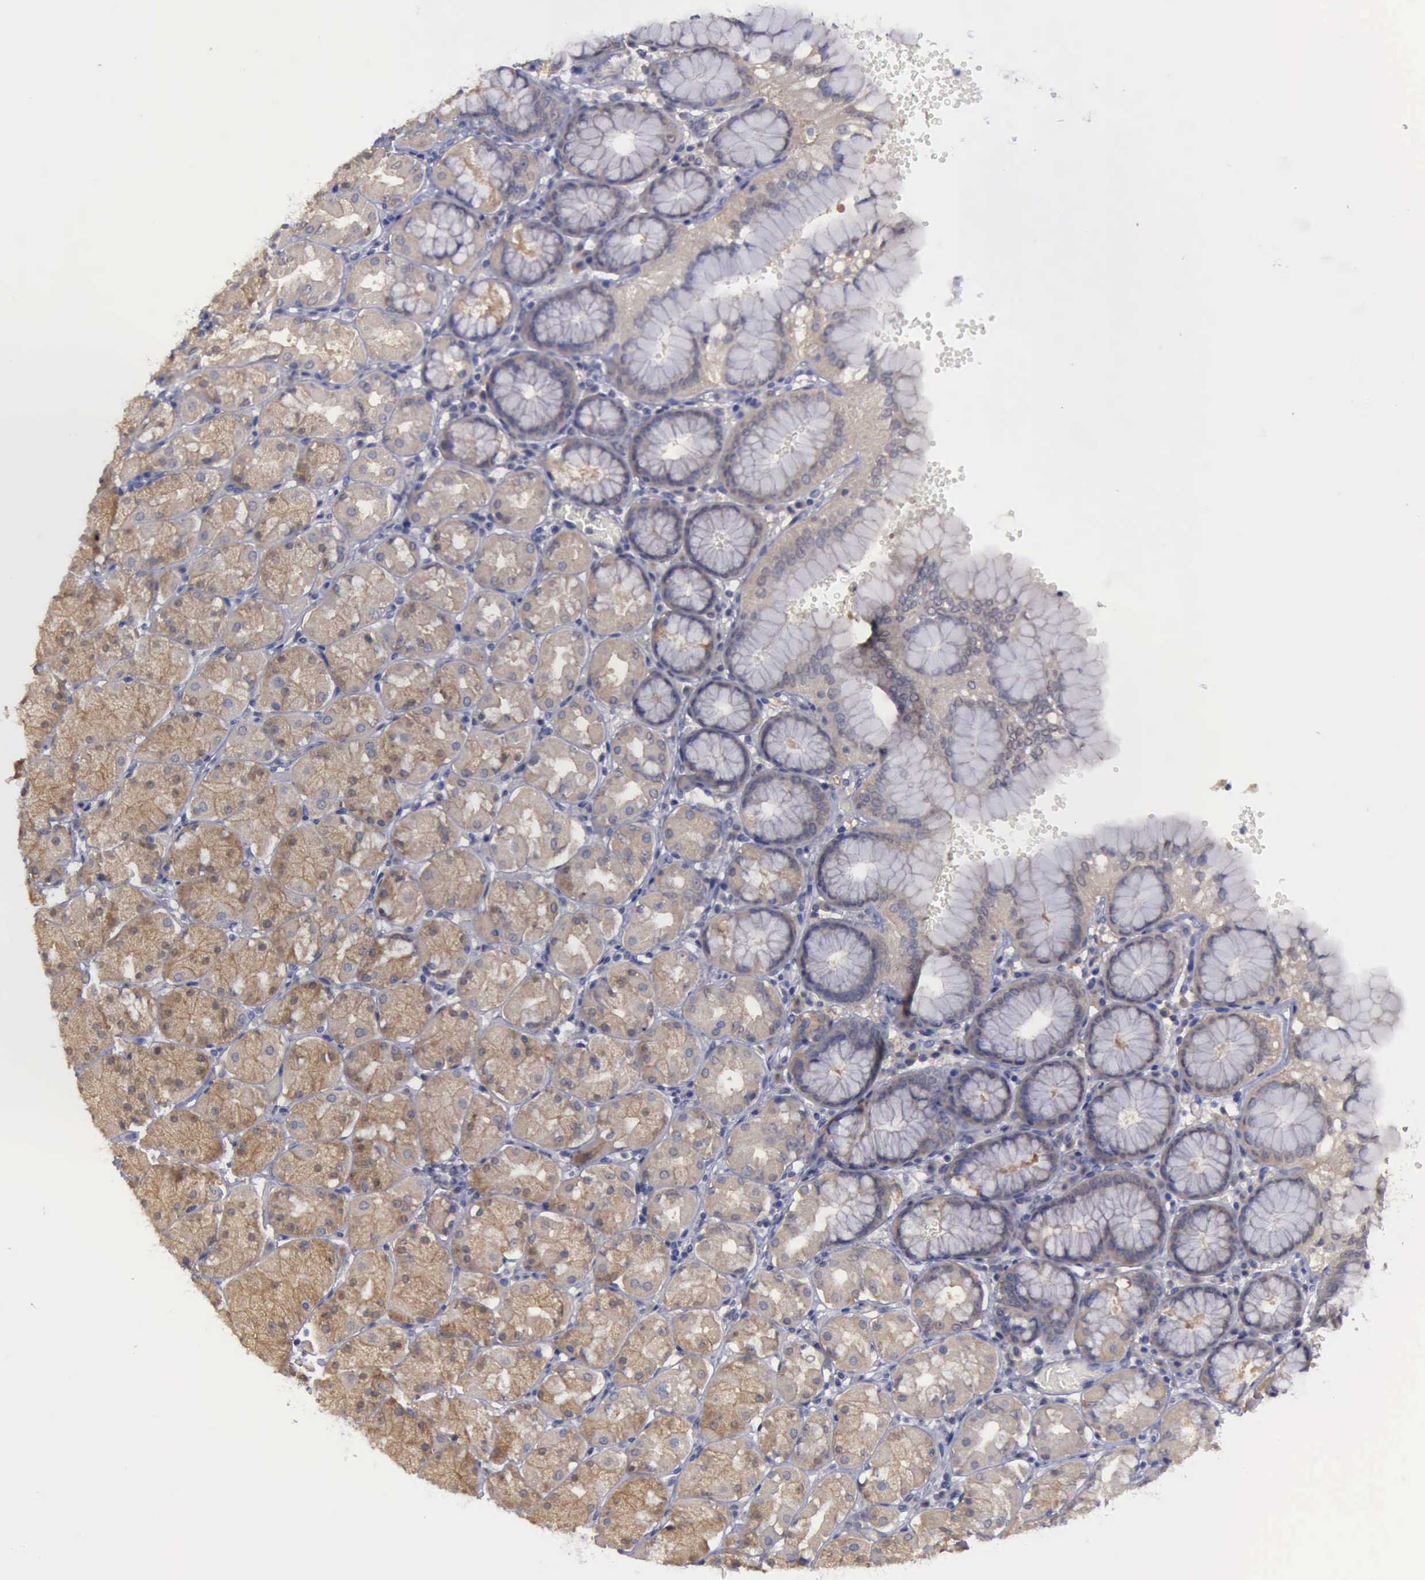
{"staining": {"intensity": "weak", "quantity": ">75%", "location": "cytoplasmic/membranous"}, "tissue": "stomach", "cell_type": "Glandular cells", "image_type": "normal", "snomed": [{"axis": "morphology", "description": "Normal tissue, NOS"}, {"axis": "topography", "description": "Stomach, upper"}, {"axis": "topography", "description": "Stomach"}], "caption": "Immunohistochemistry staining of benign stomach, which reveals low levels of weak cytoplasmic/membranous expression in approximately >75% of glandular cells indicating weak cytoplasmic/membranous protein expression. The staining was performed using DAB (brown) for protein detection and nuclei were counterstained in hematoxylin (blue).", "gene": "PHKA1", "patient": {"sex": "male", "age": 76}}